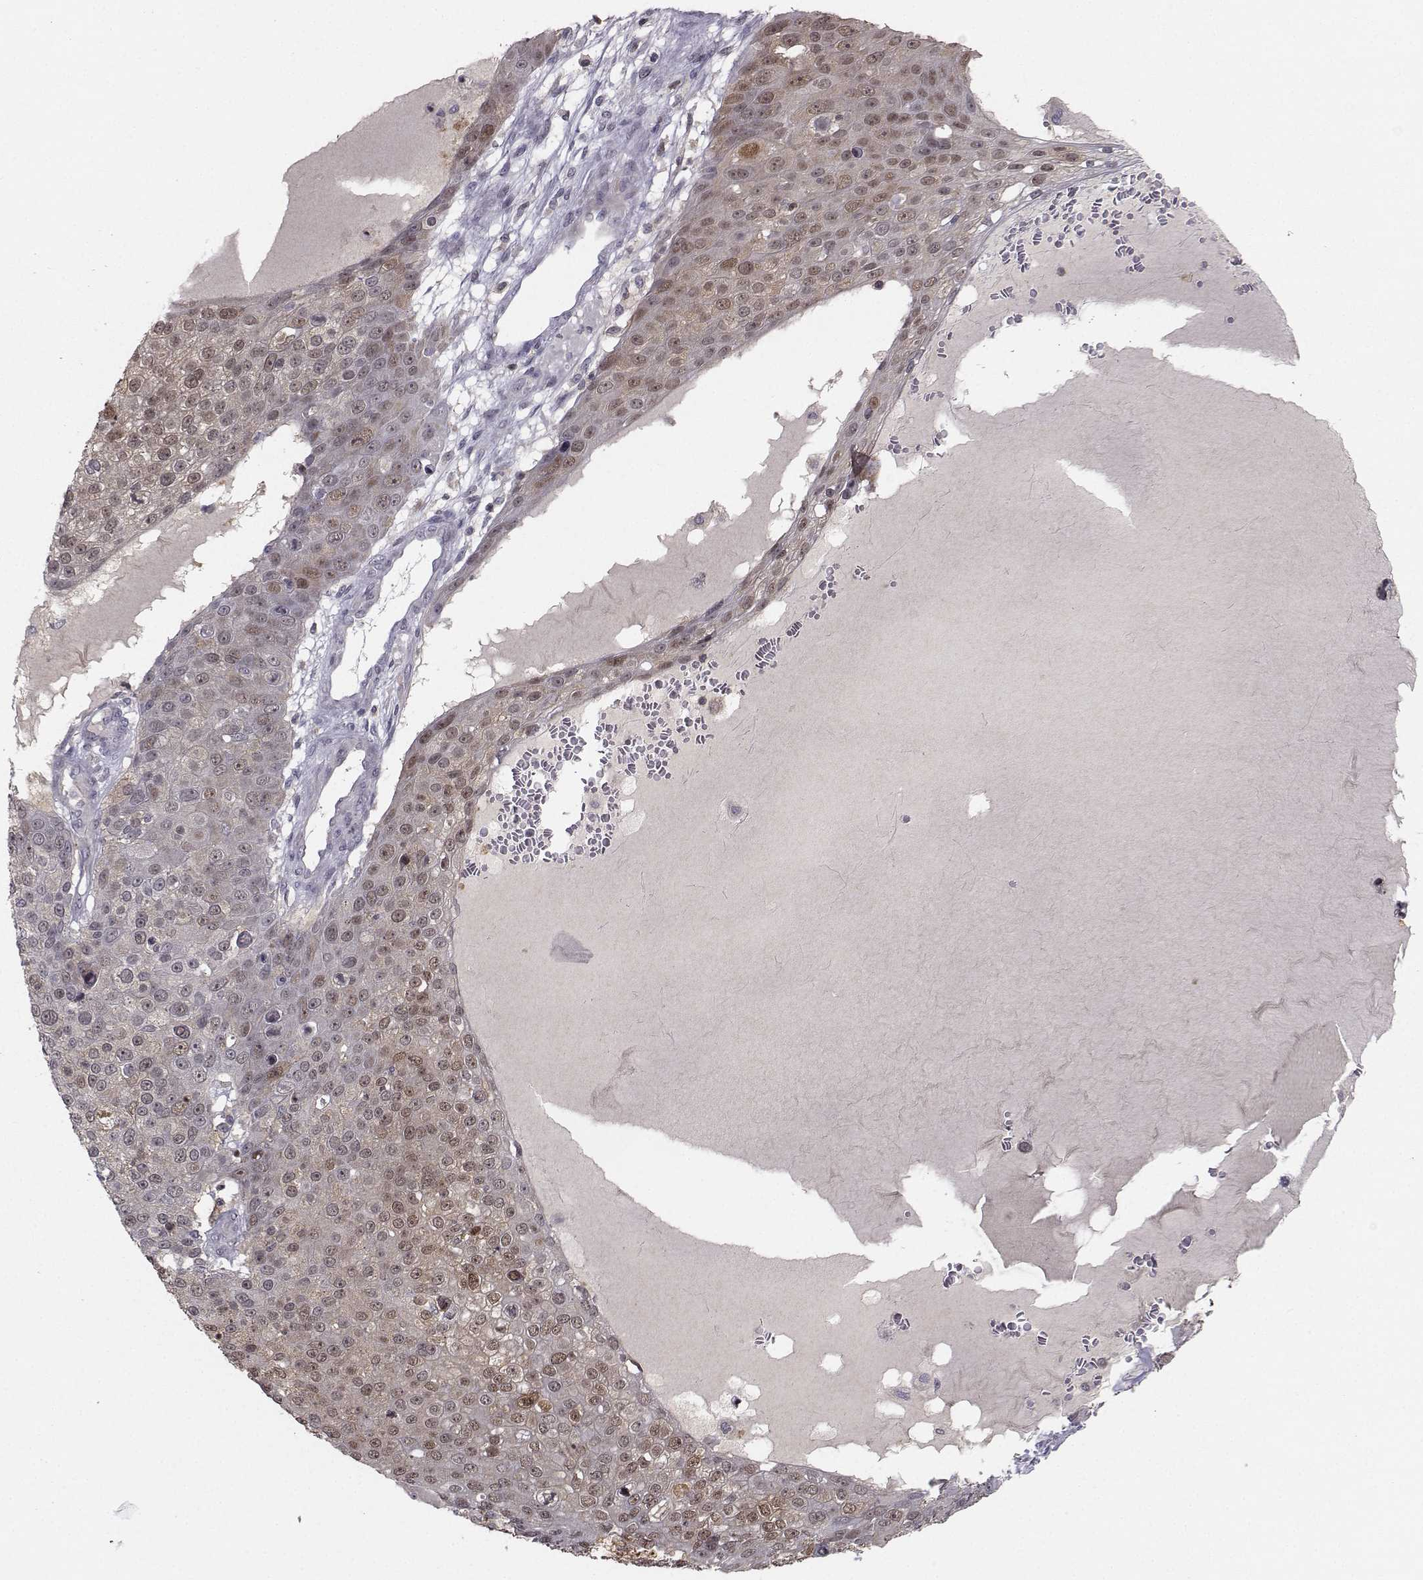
{"staining": {"intensity": "weak", "quantity": ">75%", "location": "cytoplasmic/membranous,nuclear"}, "tissue": "skin cancer", "cell_type": "Tumor cells", "image_type": "cancer", "snomed": [{"axis": "morphology", "description": "Squamous cell carcinoma, NOS"}, {"axis": "topography", "description": "Skin"}], "caption": "An IHC histopathology image of neoplastic tissue is shown. Protein staining in brown labels weak cytoplasmic/membranous and nuclear positivity in squamous cell carcinoma (skin) within tumor cells. The protein of interest is shown in brown color, while the nuclei are stained blue.", "gene": "PCP4L1", "patient": {"sex": "male", "age": 71}}